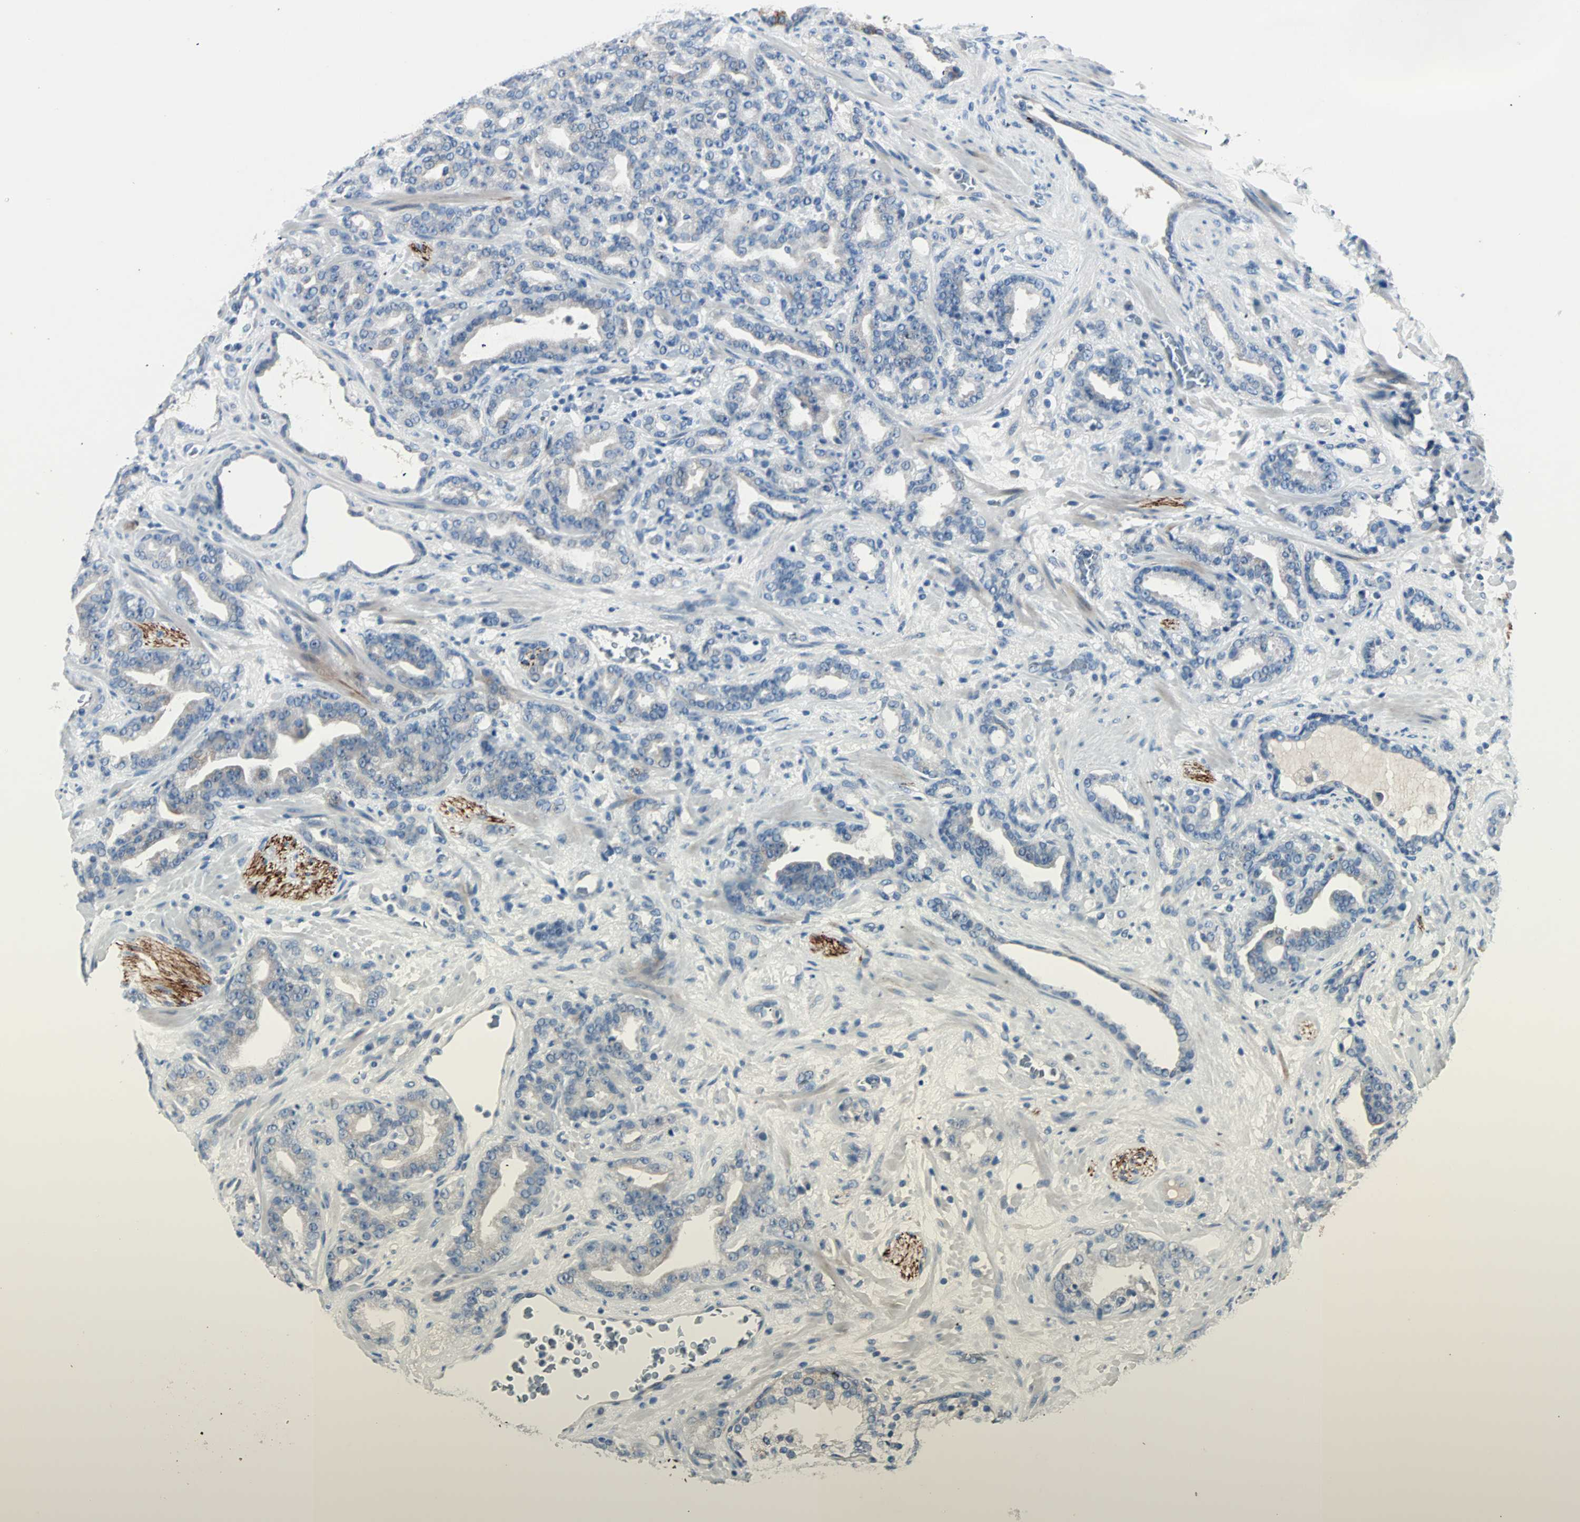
{"staining": {"intensity": "negative", "quantity": "none", "location": "none"}, "tissue": "prostate cancer", "cell_type": "Tumor cells", "image_type": "cancer", "snomed": [{"axis": "morphology", "description": "Adenocarcinoma, Low grade"}, {"axis": "topography", "description": "Prostate"}], "caption": "Tumor cells are negative for protein expression in human prostate cancer.", "gene": "NEFH", "patient": {"sex": "male", "age": 63}}